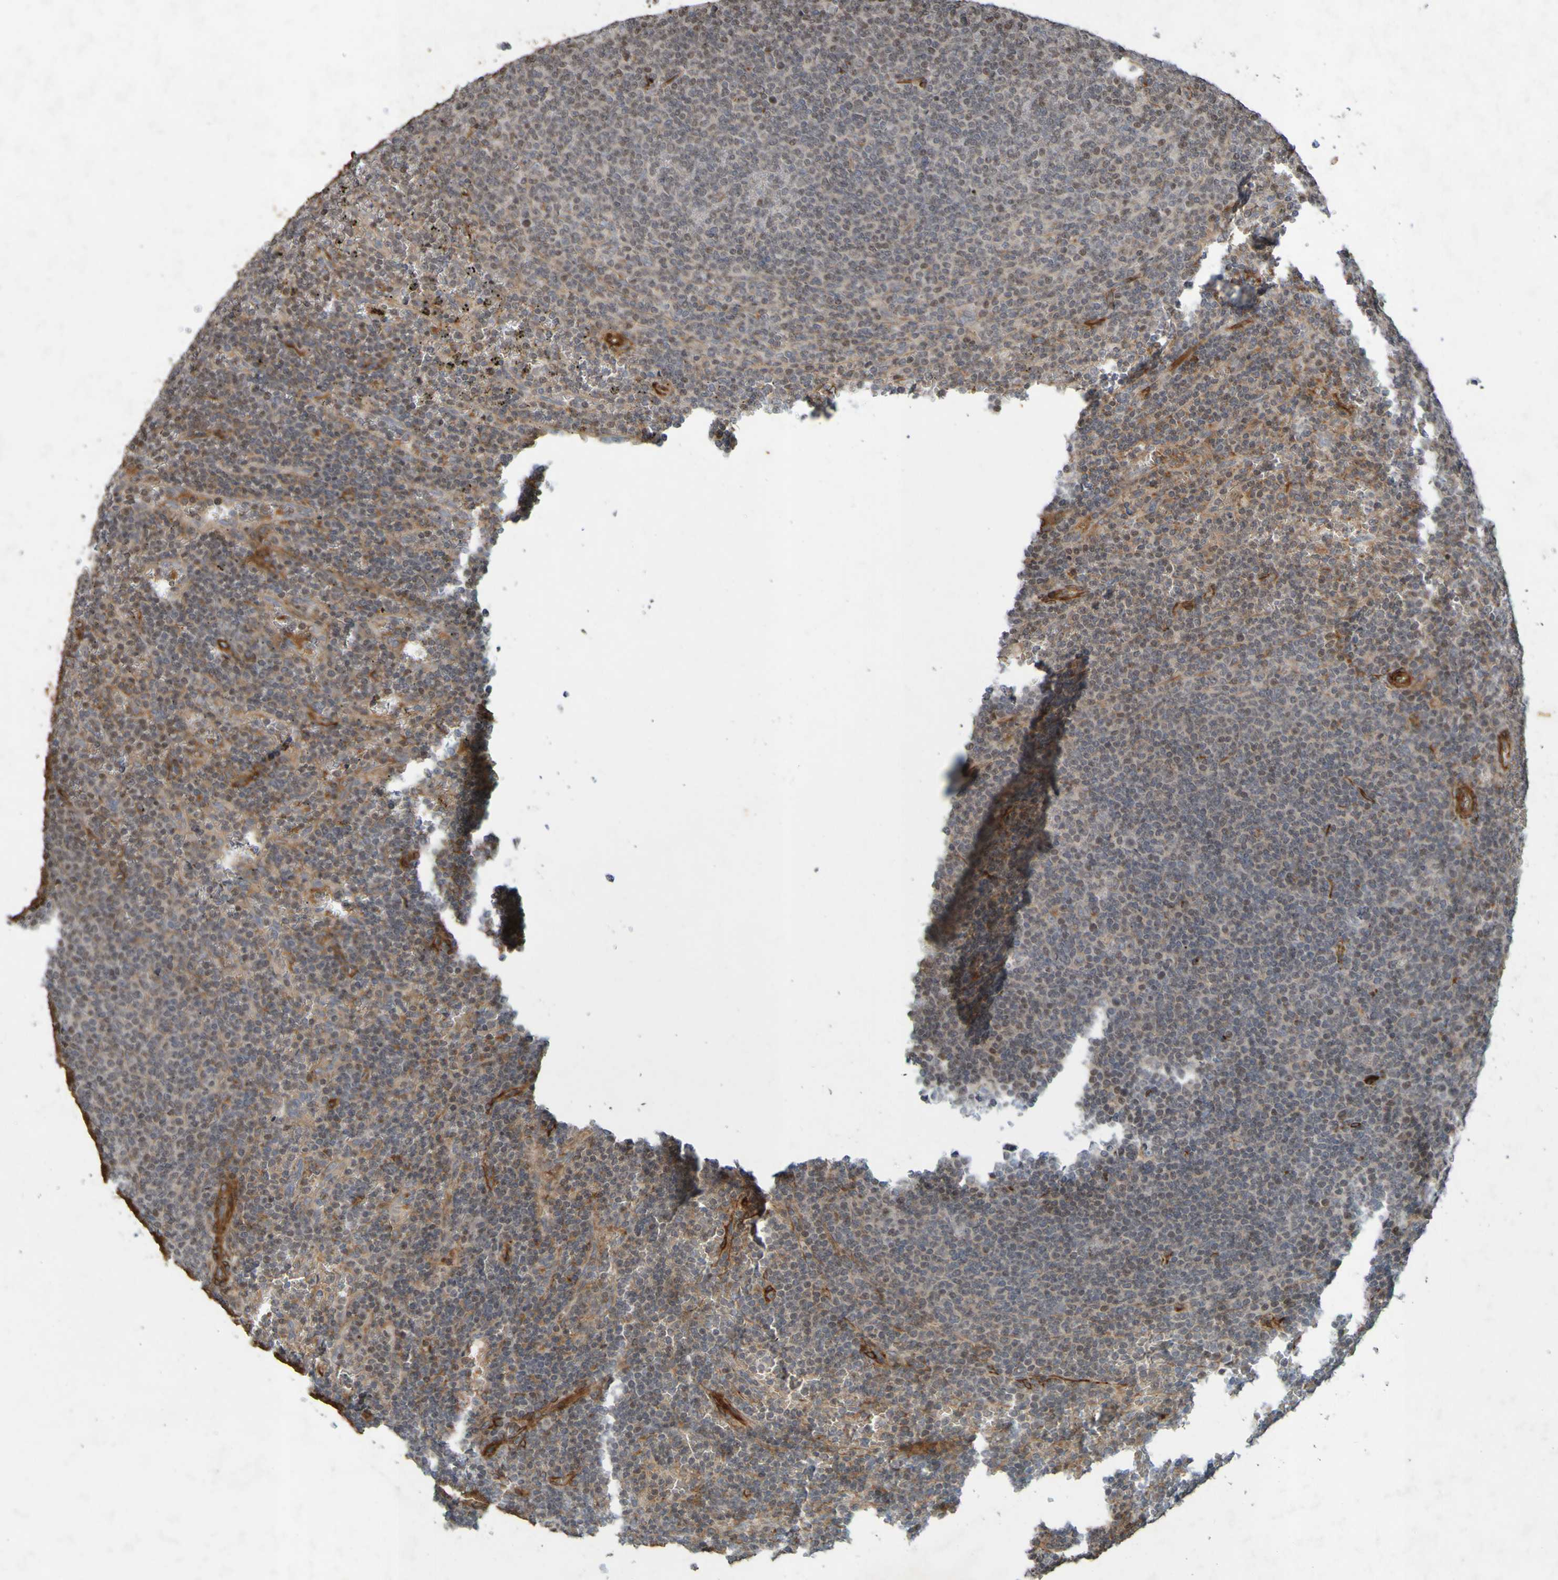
{"staining": {"intensity": "moderate", "quantity": "<25%", "location": "cytoplasmic/membranous"}, "tissue": "lymphoma", "cell_type": "Tumor cells", "image_type": "cancer", "snomed": [{"axis": "morphology", "description": "Malignant lymphoma, non-Hodgkin's type, Low grade"}, {"axis": "topography", "description": "Spleen"}], "caption": "Protein staining exhibits moderate cytoplasmic/membranous staining in about <25% of tumor cells in low-grade malignant lymphoma, non-Hodgkin's type.", "gene": "GUCY1A1", "patient": {"sex": "female", "age": 50}}